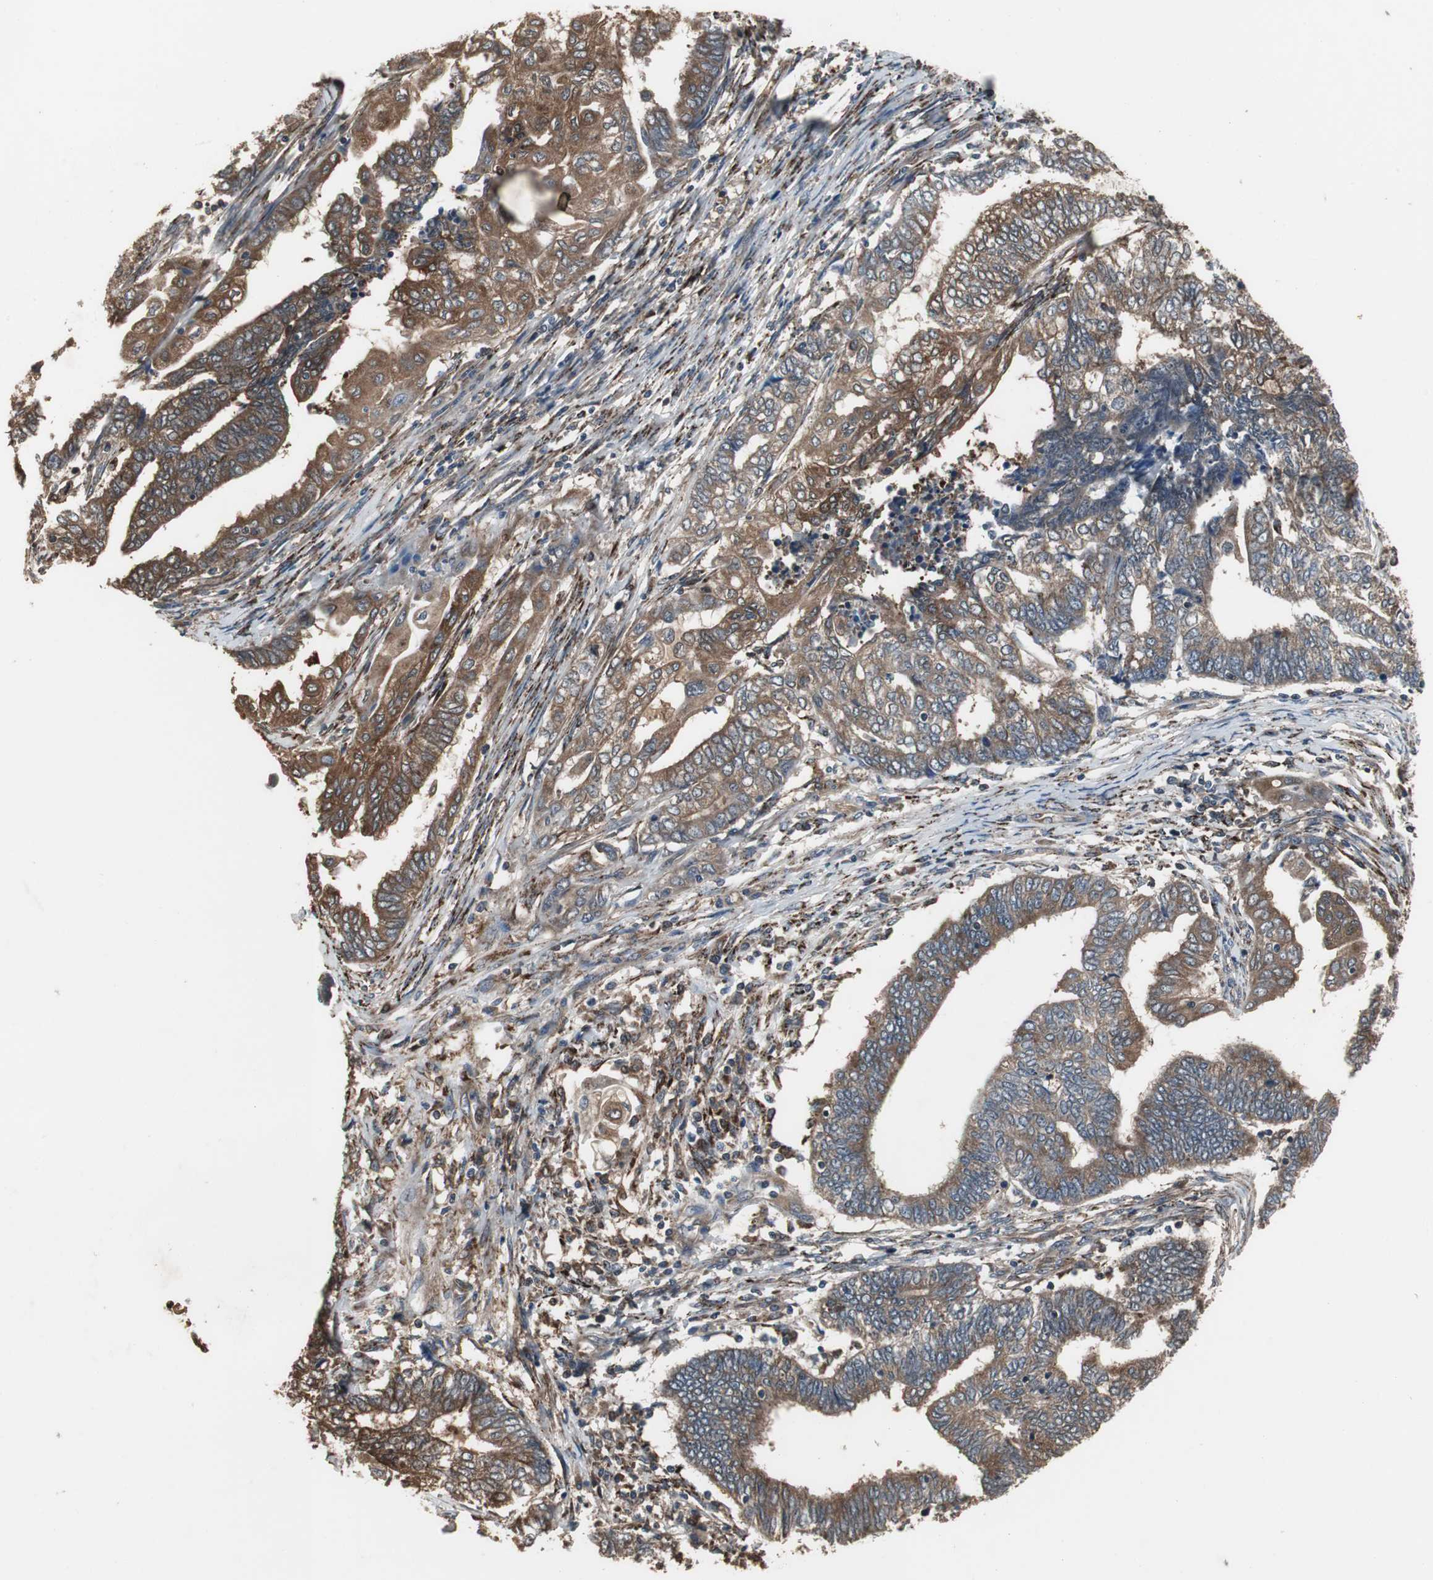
{"staining": {"intensity": "strong", "quantity": ">75%", "location": "cytoplasmic/membranous"}, "tissue": "endometrial cancer", "cell_type": "Tumor cells", "image_type": "cancer", "snomed": [{"axis": "morphology", "description": "Adenocarcinoma, NOS"}, {"axis": "topography", "description": "Uterus"}, {"axis": "topography", "description": "Endometrium"}], "caption": "Immunohistochemistry (IHC) of human adenocarcinoma (endometrial) shows high levels of strong cytoplasmic/membranous staining in approximately >75% of tumor cells.", "gene": "ZSCAN22", "patient": {"sex": "female", "age": 70}}